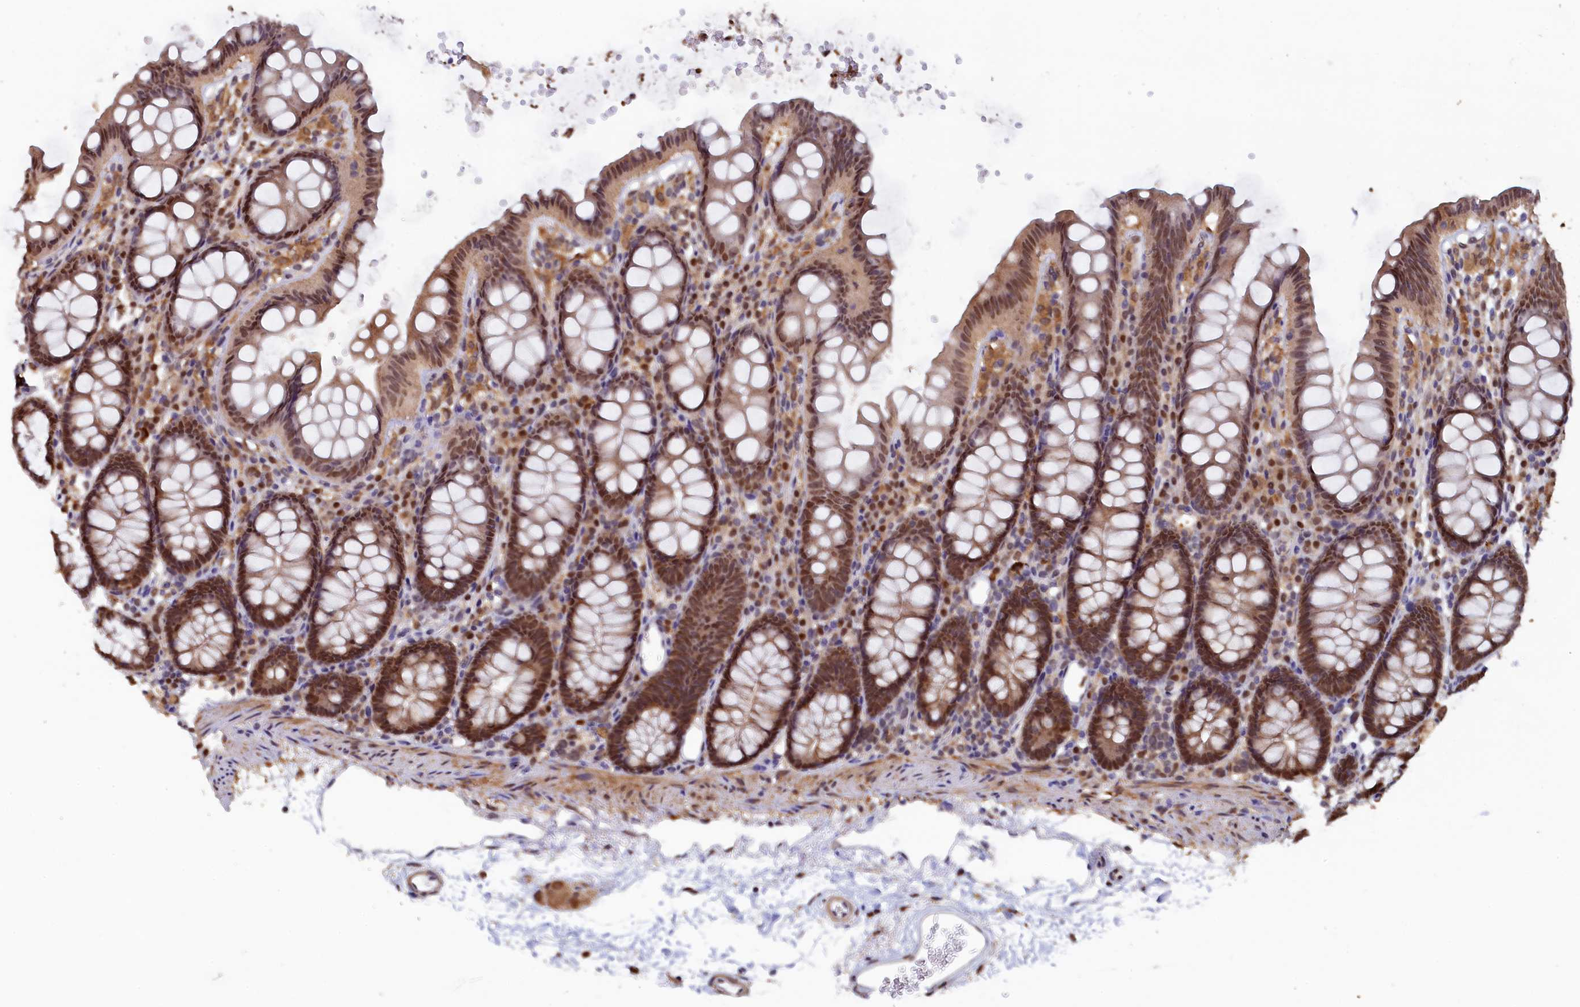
{"staining": {"intensity": "weak", "quantity": ">75%", "location": "cytoplasmic/membranous"}, "tissue": "colon", "cell_type": "Endothelial cells", "image_type": "normal", "snomed": [{"axis": "morphology", "description": "Normal tissue, NOS"}, {"axis": "topography", "description": "Colon"}], "caption": "Colon stained for a protein demonstrates weak cytoplasmic/membranous positivity in endothelial cells.", "gene": "AHCY", "patient": {"sex": "male", "age": 75}}